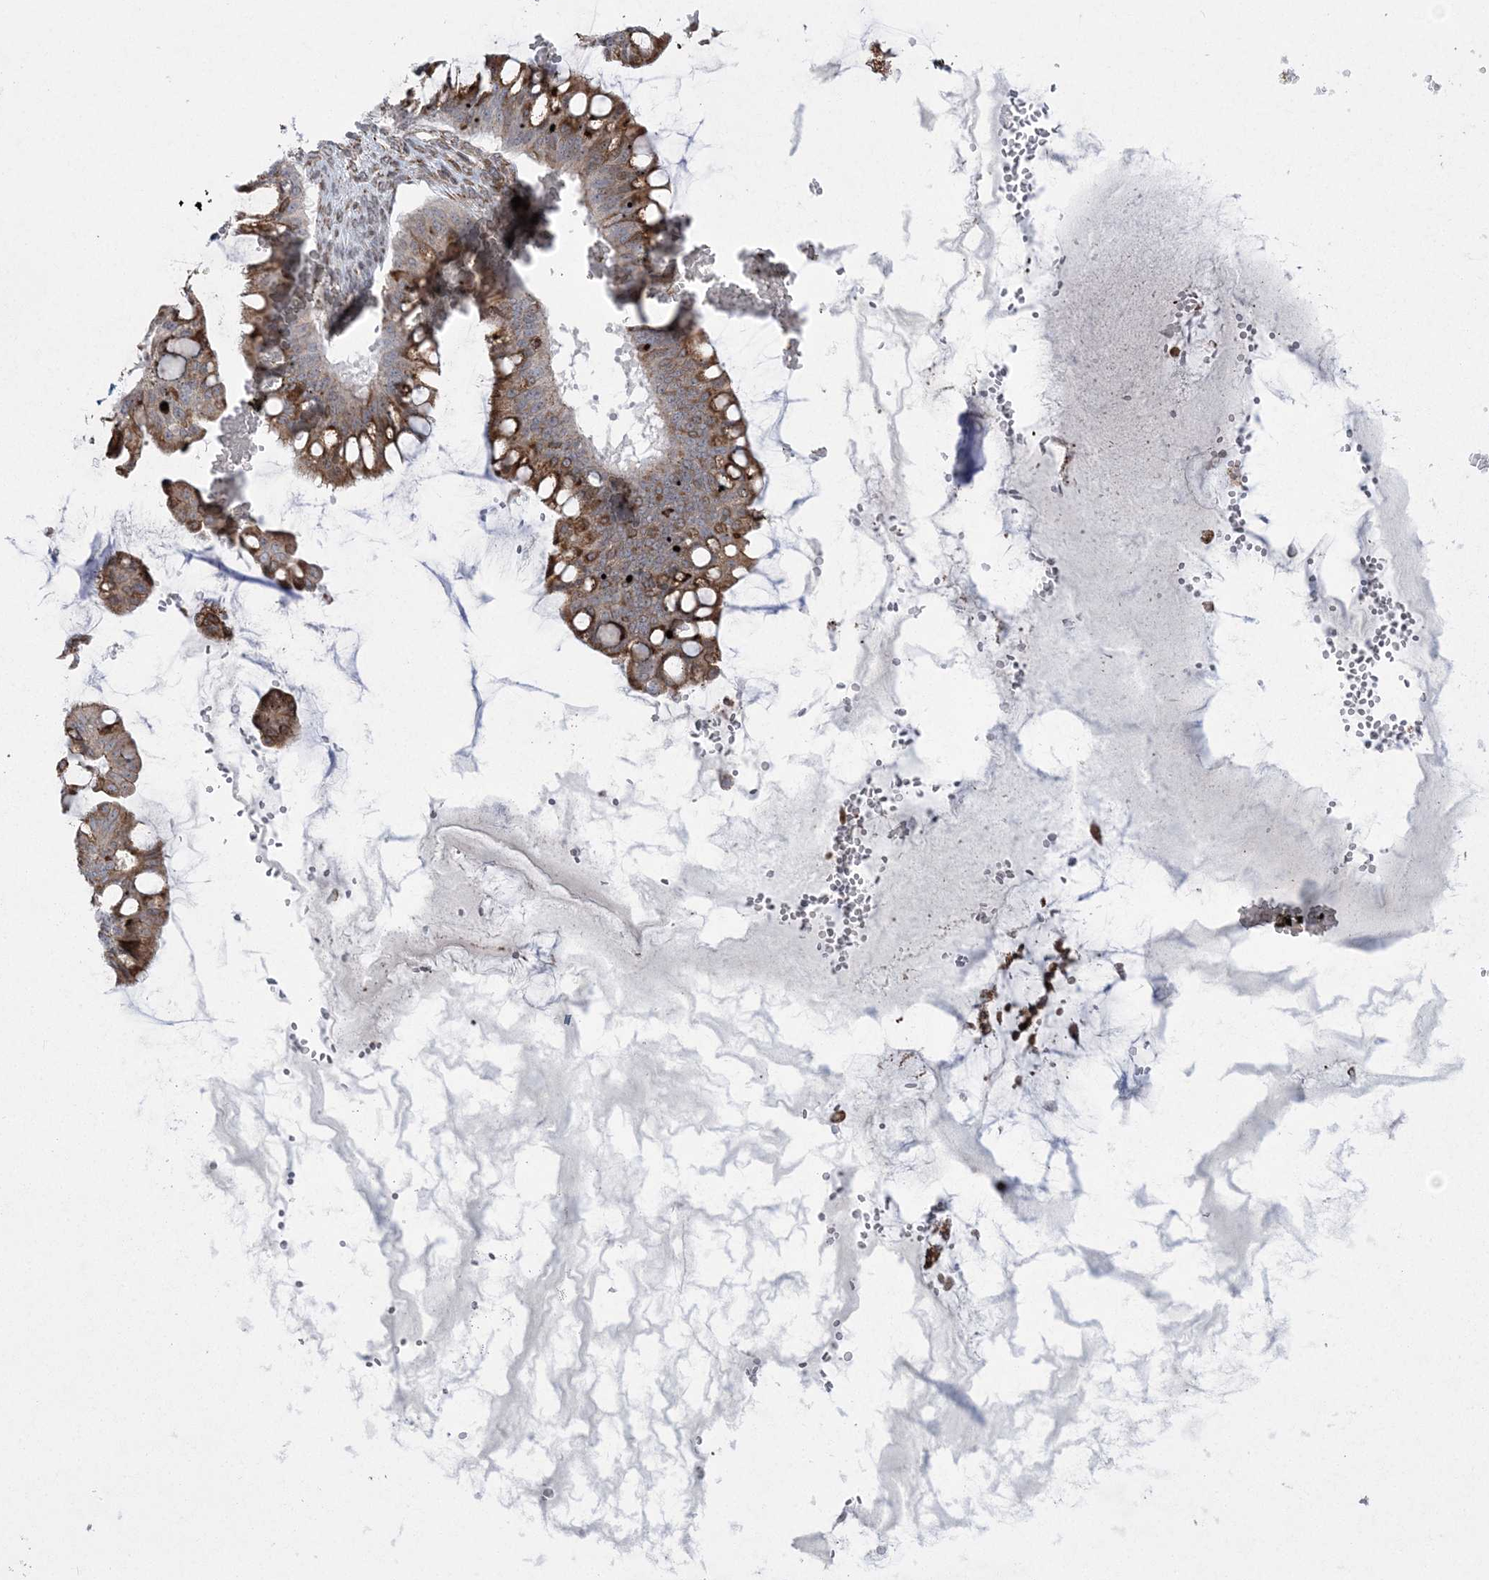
{"staining": {"intensity": "moderate", "quantity": ">75%", "location": "cytoplasmic/membranous"}, "tissue": "ovarian cancer", "cell_type": "Tumor cells", "image_type": "cancer", "snomed": [{"axis": "morphology", "description": "Cystadenocarcinoma, mucinous, NOS"}, {"axis": "topography", "description": "Ovary"}], "caption": "Moderate cytoplasmic/membranous protein positivity is present in about >75% of tumor cells in ovarian cancer.", "gene": "EFCAB12", "patient": {"sex": "female", "age": 73}}